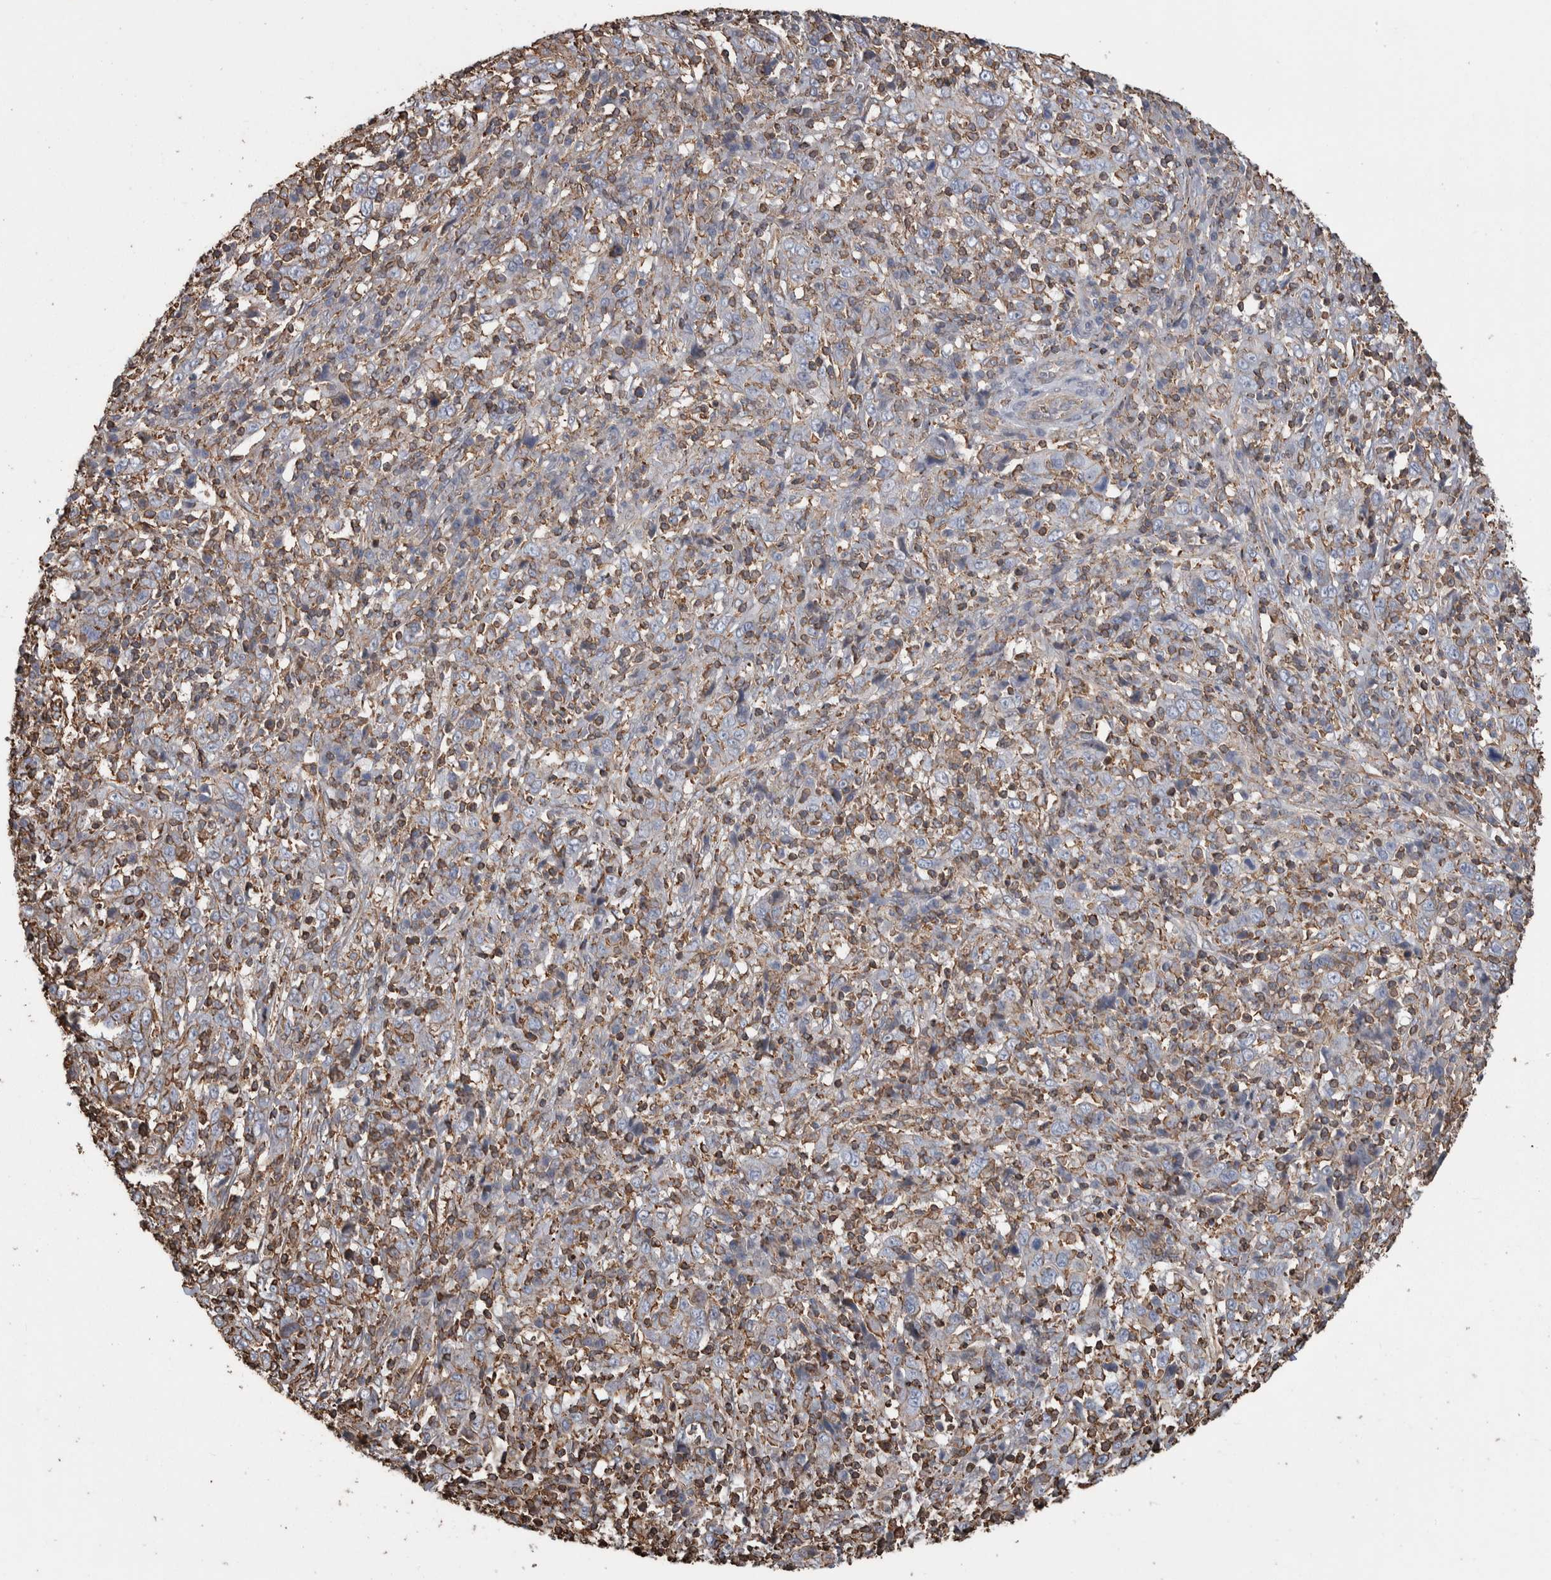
{"staining": {"intensity": "weak", "quantity": "<25%", "location": "cytoplasmic/membranous"}, "tissue": "cervical cancer", "cell_type": "Tumor cells", "image_type": "cancer", "snomed": [{"axis": "morphology", "description": "Squamous cell carcinoma, NOS"}, {"axis": "topography", "description": "Cervix"}], "caption": "DAB immunohistochemical staining of cervical cancer (squamous cell carcinoma) displays no significant positivity in tumor cells. (Stains: DAB immunohistochemistry with hematoxylin counter stain, Microscopy: brightfield microscopy at high magnification).", "gene": "ENPP2", "patient": {"sex": "female", "age": 46}}